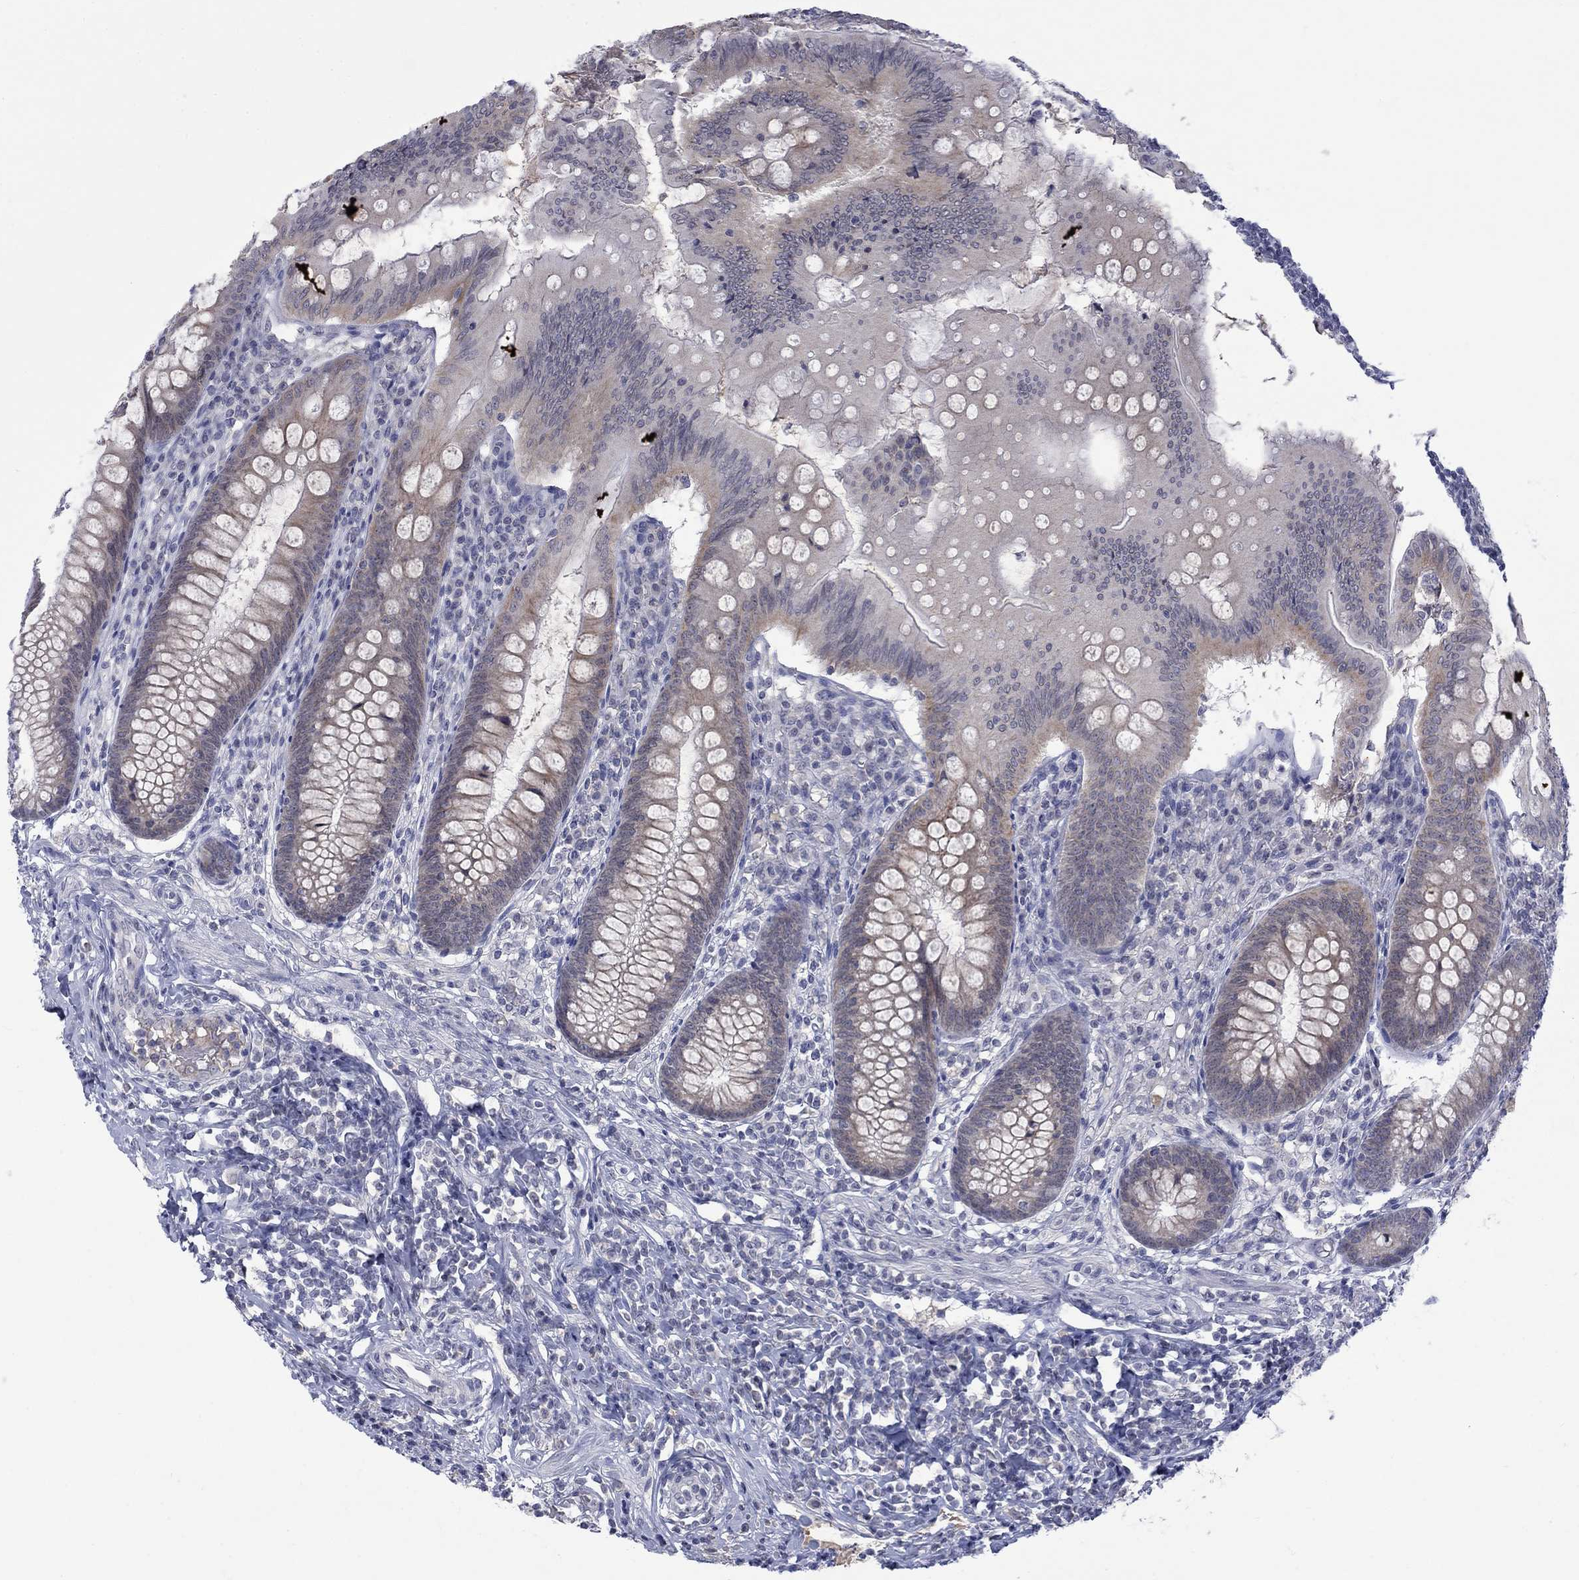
{"staining": {"intensity": "weak", "quantity": "25%-75%", "location": "cytoplasmic/membranous"}, "tissue": "appendix", "cell_type": "Glandular cells", "image_type": "normal", "snomed": [{"axis": "morphology", "description": "Normal tissue, NOS"}, {"axis": "morphology", "description": "Inflammation, NOS"}, {"axis": "topography", "description": "Appendix"}], "caption": "Immunohistochemical staining of normal human appendix shows weak cytoplasmic/membranous protein positivity in about 25%-75% of glandular cells.", "gene": "NSMF", "patient": {"sex": "male", "age": 16}}